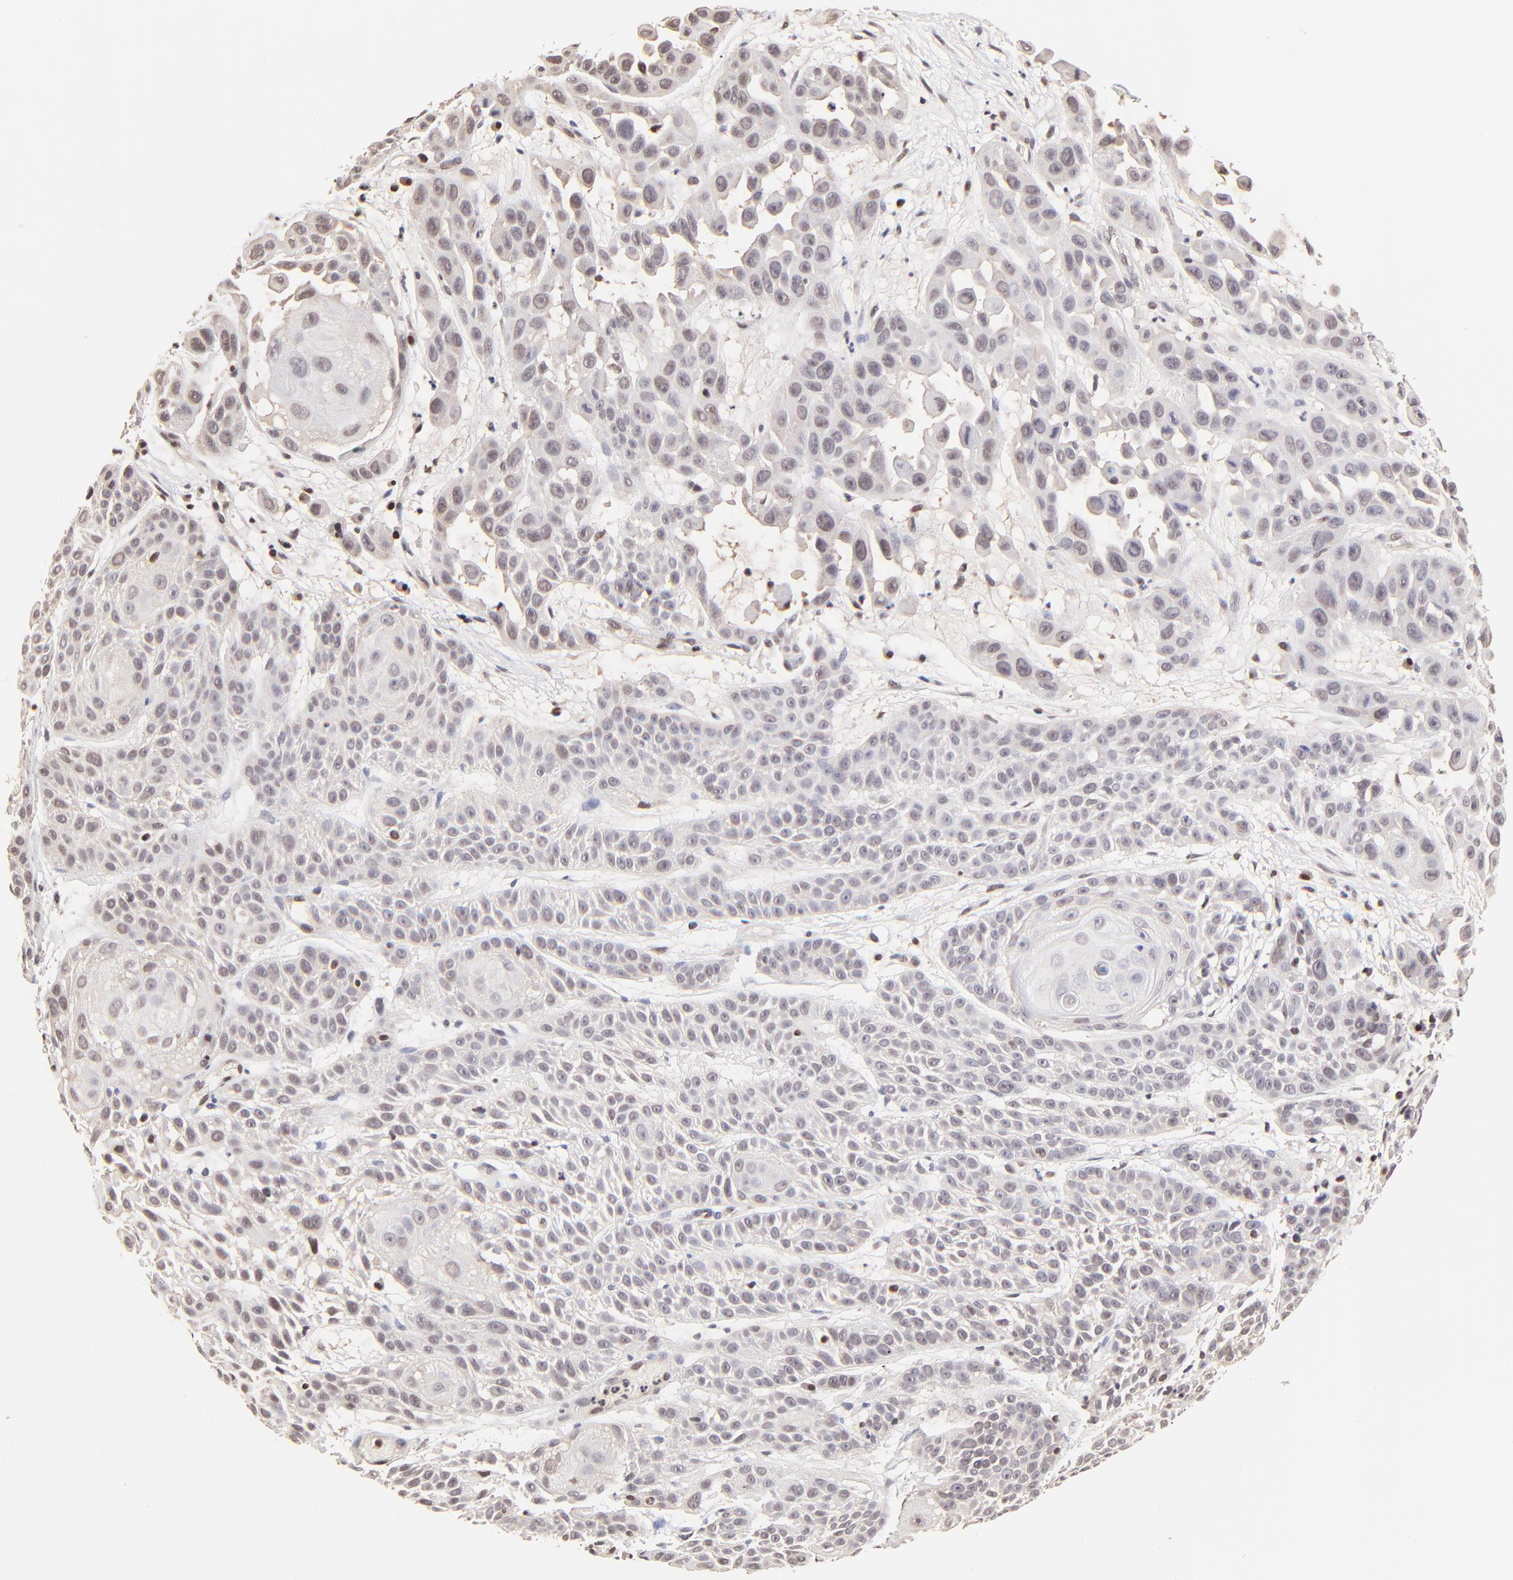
{"staining": {"intensity": "weak", "quantity": "25%-75%", "location": "nuclear"}, "tissue": "skin cancer", "cell_type": "Tumor cells", "image_type": "cancer", "snomed": [{"axis": "morphology", "description": "Squamous cell carcinoma, NOS"}, {"axis": "topography", "description": "Skin"}], "caption": "This is a photomicrograph of IHC staining of skin cancer, which shows weak staining in the nuclear of tumor cells.", "gene": "DSN1", "patient": {"sex": "male", "age": 81}}